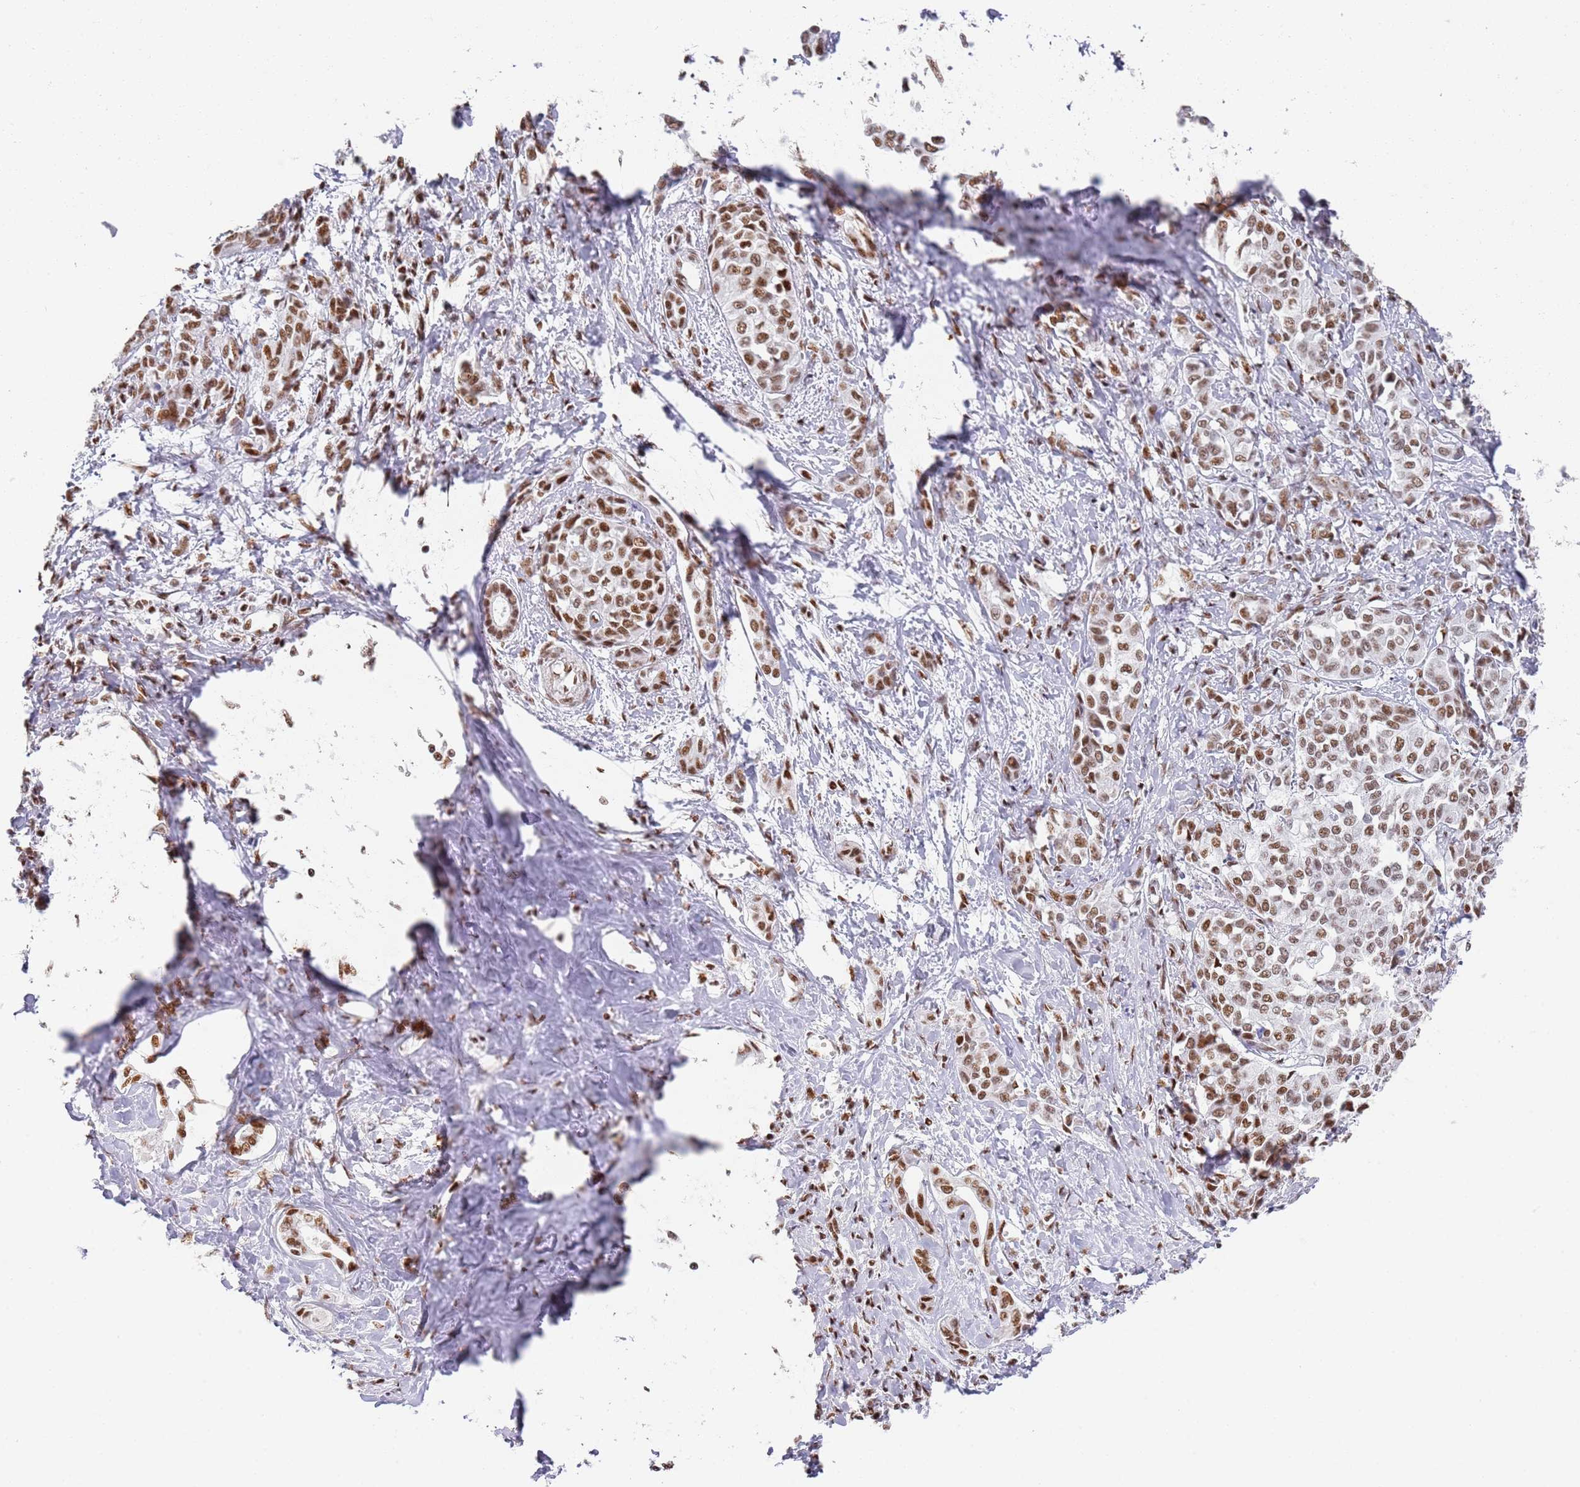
{"staining": {"intensity": "moderate", "quantity": ">75%", "location": "nuclear"}, "tissue": "liver cancer", "cell_type": "Tumor cells", "image_type": "cancer", "snomed": [{"axis": "morphology", "description": "Cholangiocarcinoma"}, {"axis": "topography", "description": "Liver"}], "caption": "Brown immunohistochemical staining in liver cancer displays moderate nuclear staining in approximately >75% of tumor cells.", "gene": "AKAP8L", "patient": {"sex": "female", "age": 77}}